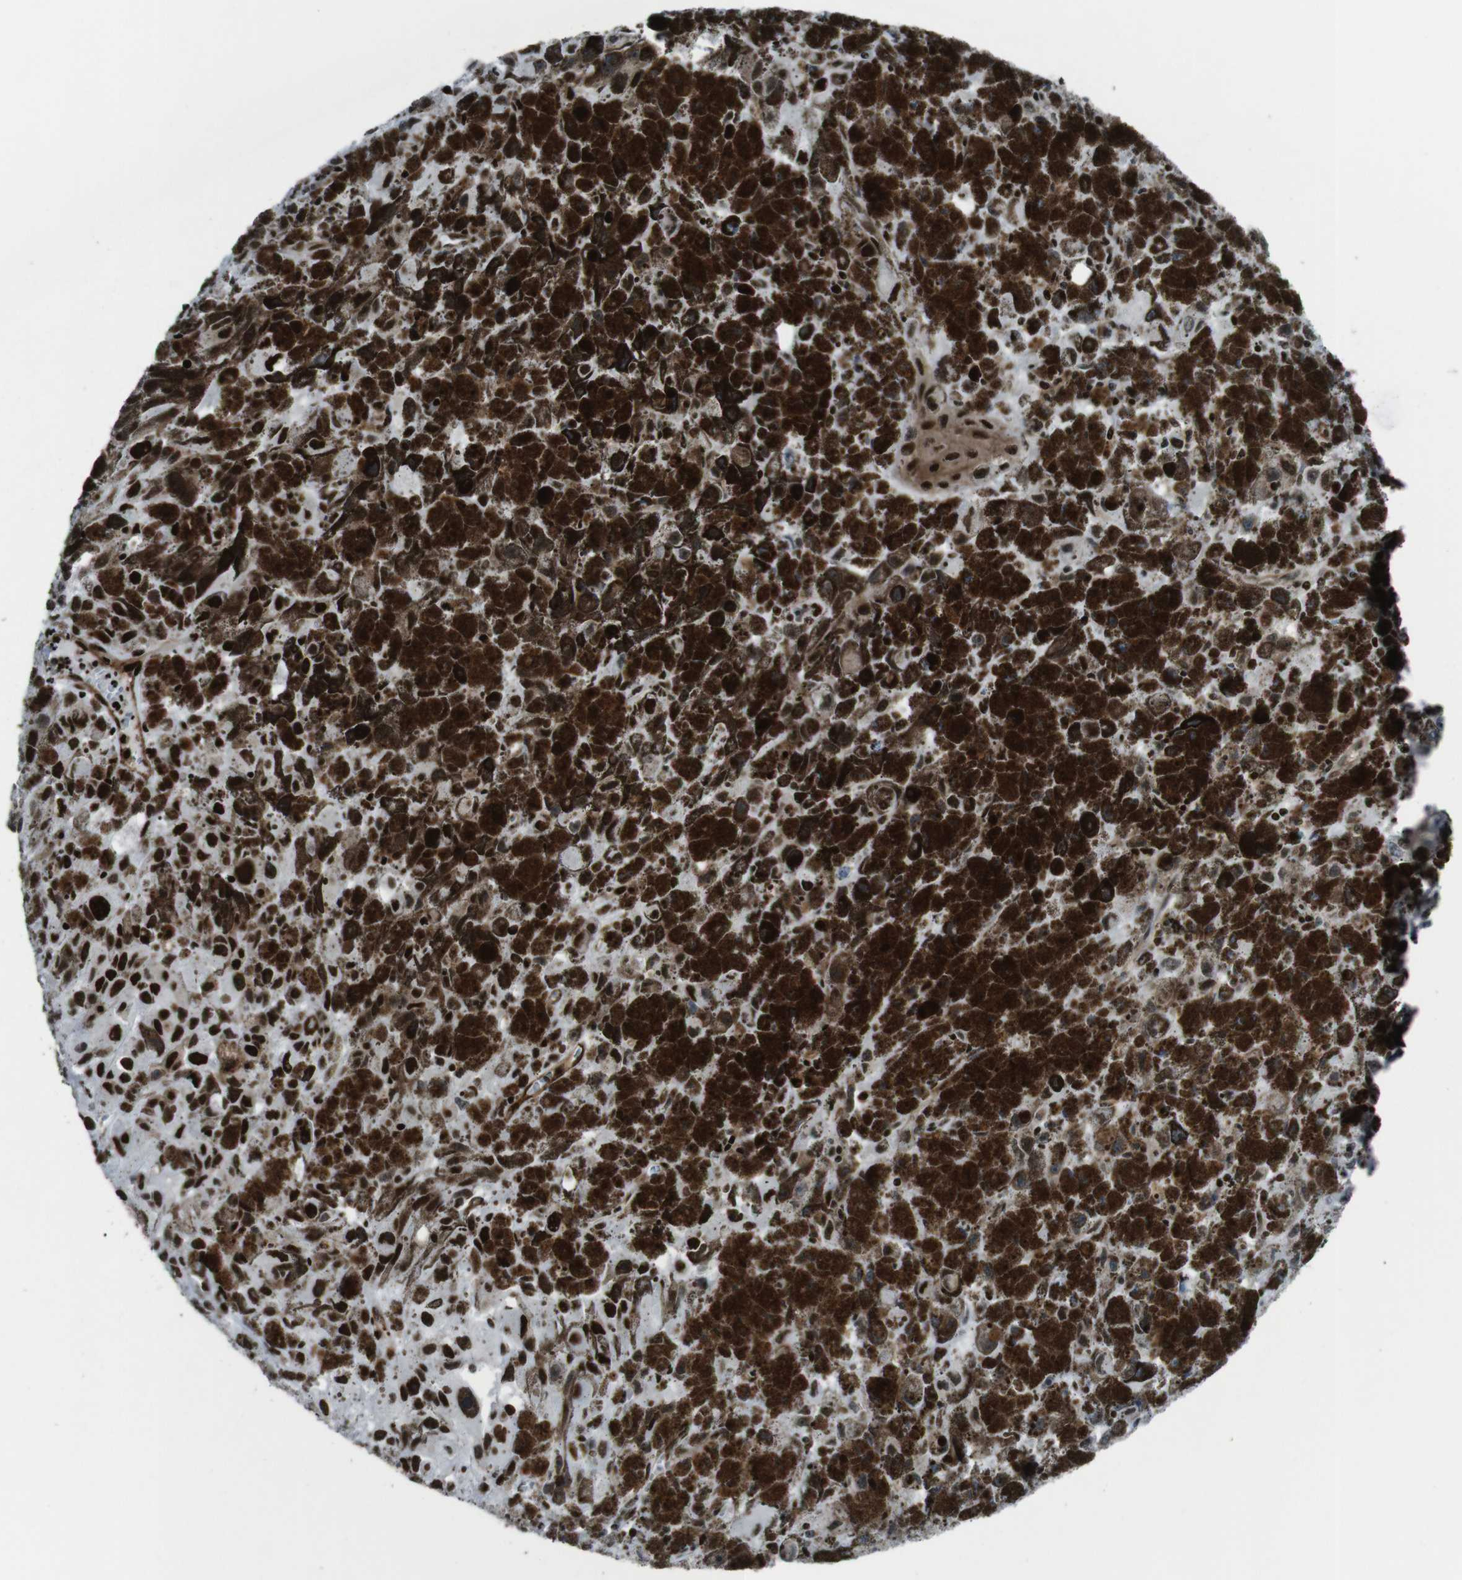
{"staining": {"intensity": "strong", "quantity": ">75%", "location": "cytoplasmic/membranous,nuclear"}, "tissue": "melanoma", "cell_type": "Tumor cells", "image_type": "cancer", "snomed": [{"axis": "morphology", "description": "Malignant melanoma, NOS"}, {"axis": "topography", "description": "Skin"}], "caption": "Malignant melanoma tissue reveals strong cytoplasmic/membranous and nuclear expression in approximately >75% of tumor cells, visualized by immunohistochemistry.", "gene": "HNRNPU", "patient": {"sex": "female", "age": 104}}